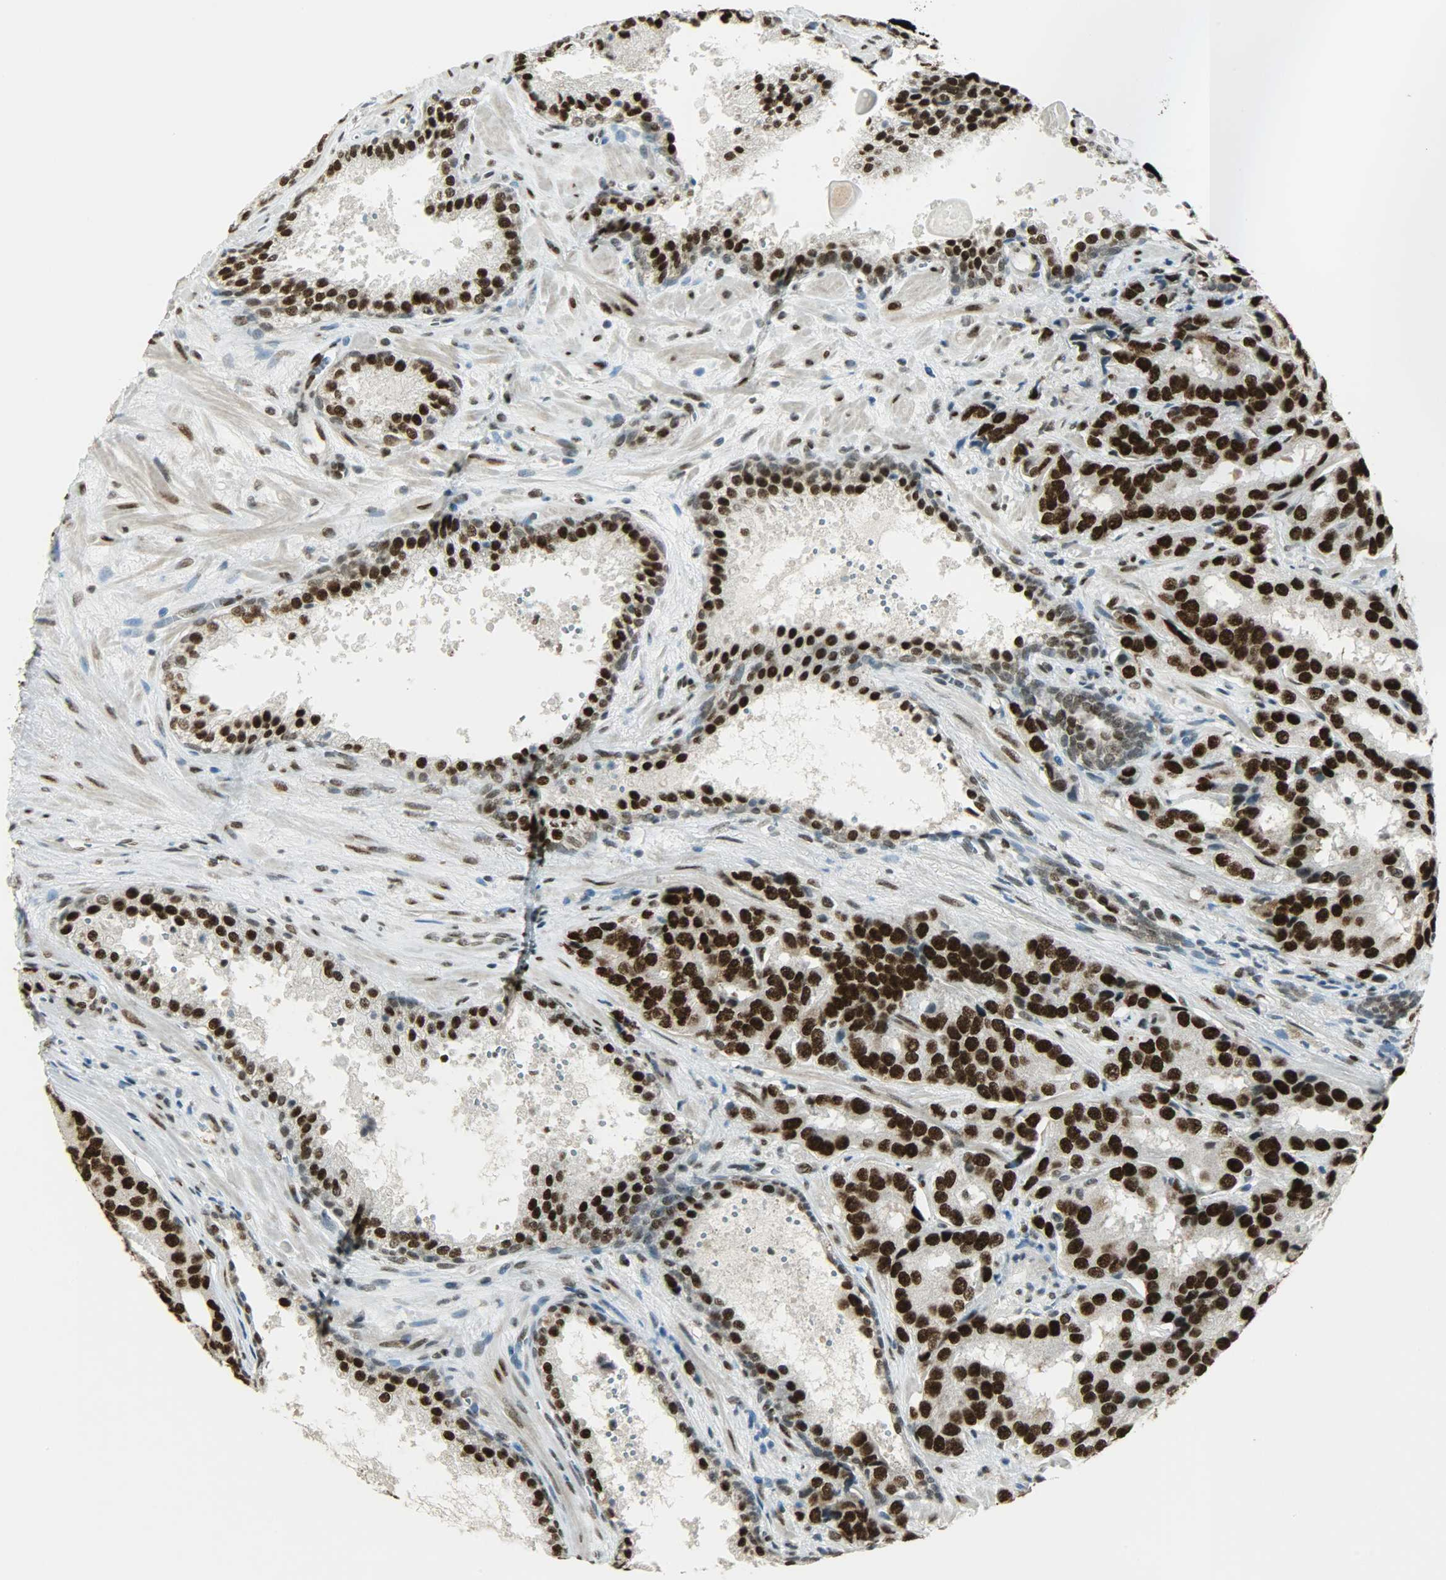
{"staining": {"intensity": "strong", "quantity": ">75%", "location": "nuclear"}, "tissue": "prostate cancer", "cell_type": "Tumor cells", "image_type": "cancer", "snomed": [{"axis": "morphology", "description": "Adenocarcinoma, High grade"}, {"axis": "topography", "description": "Prostate"}], "caption": "Brown immunohistochemical staining in human prostate cancer (high-grade adenocarcinoma) shows strong nuclear staining in approximately >75% of tumor cells.", "gene": "MYEF2", "patient": {"sex": "male", "age": 58}}